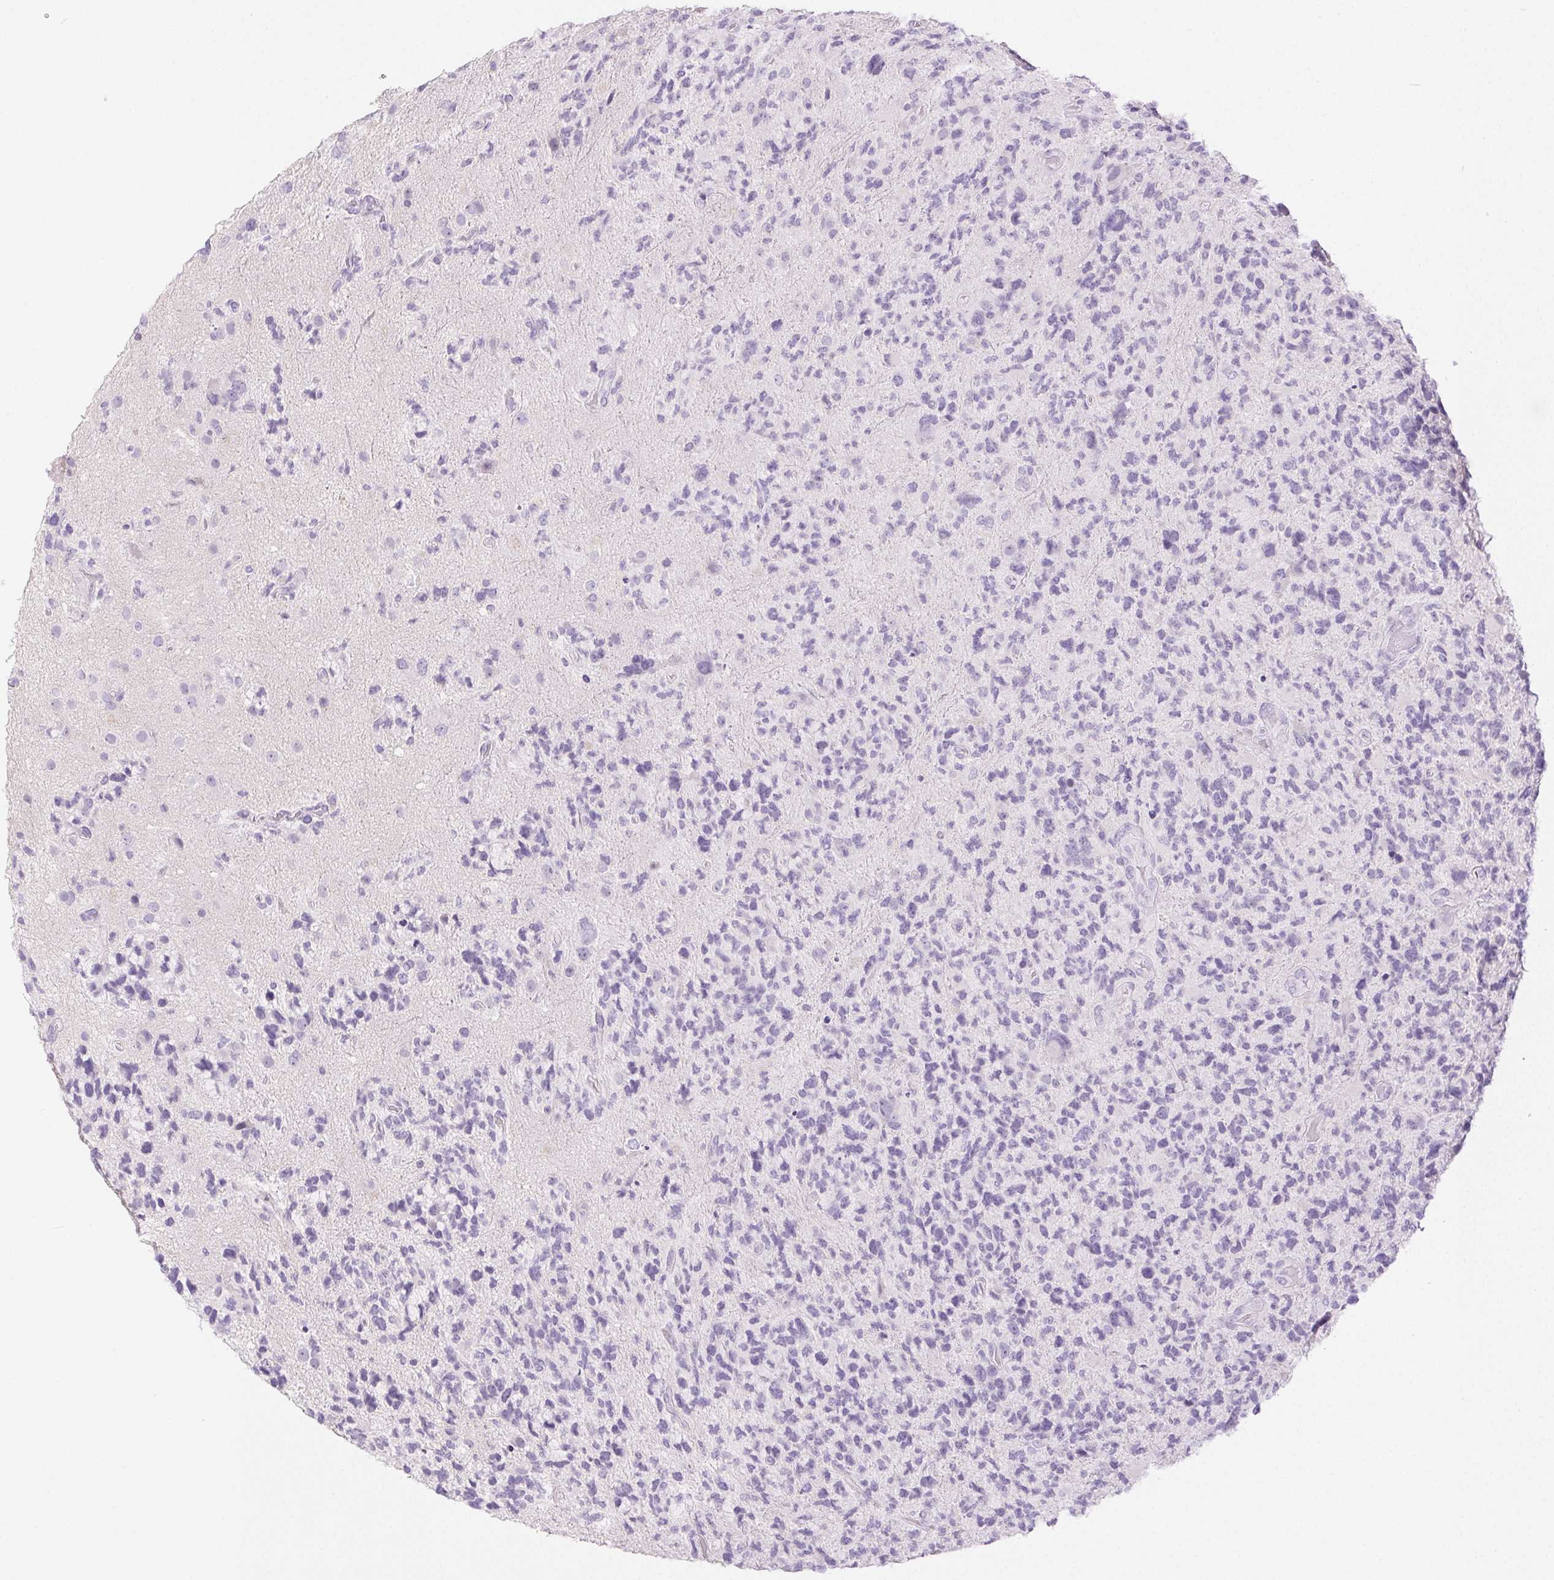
{"staining": {"intensity": "negative", "quantity": "none", "location": "none"}, "tissue": "glioma", "cell_type": "Tumor cells", "image_type": "cancer", "snomed": [{"axis": "morphology", "description": "Glioma, malignant, High grade"}, {"axis": "topography", "description": "Brain"}], "caption": "Tumor cells show no significant protein staining in glioma. (DAB immunohistochemistry (IHC) with hematoxylin counter stain).", "gene": "SPRR3", "patient": {"sex": "female", "age": 71}}